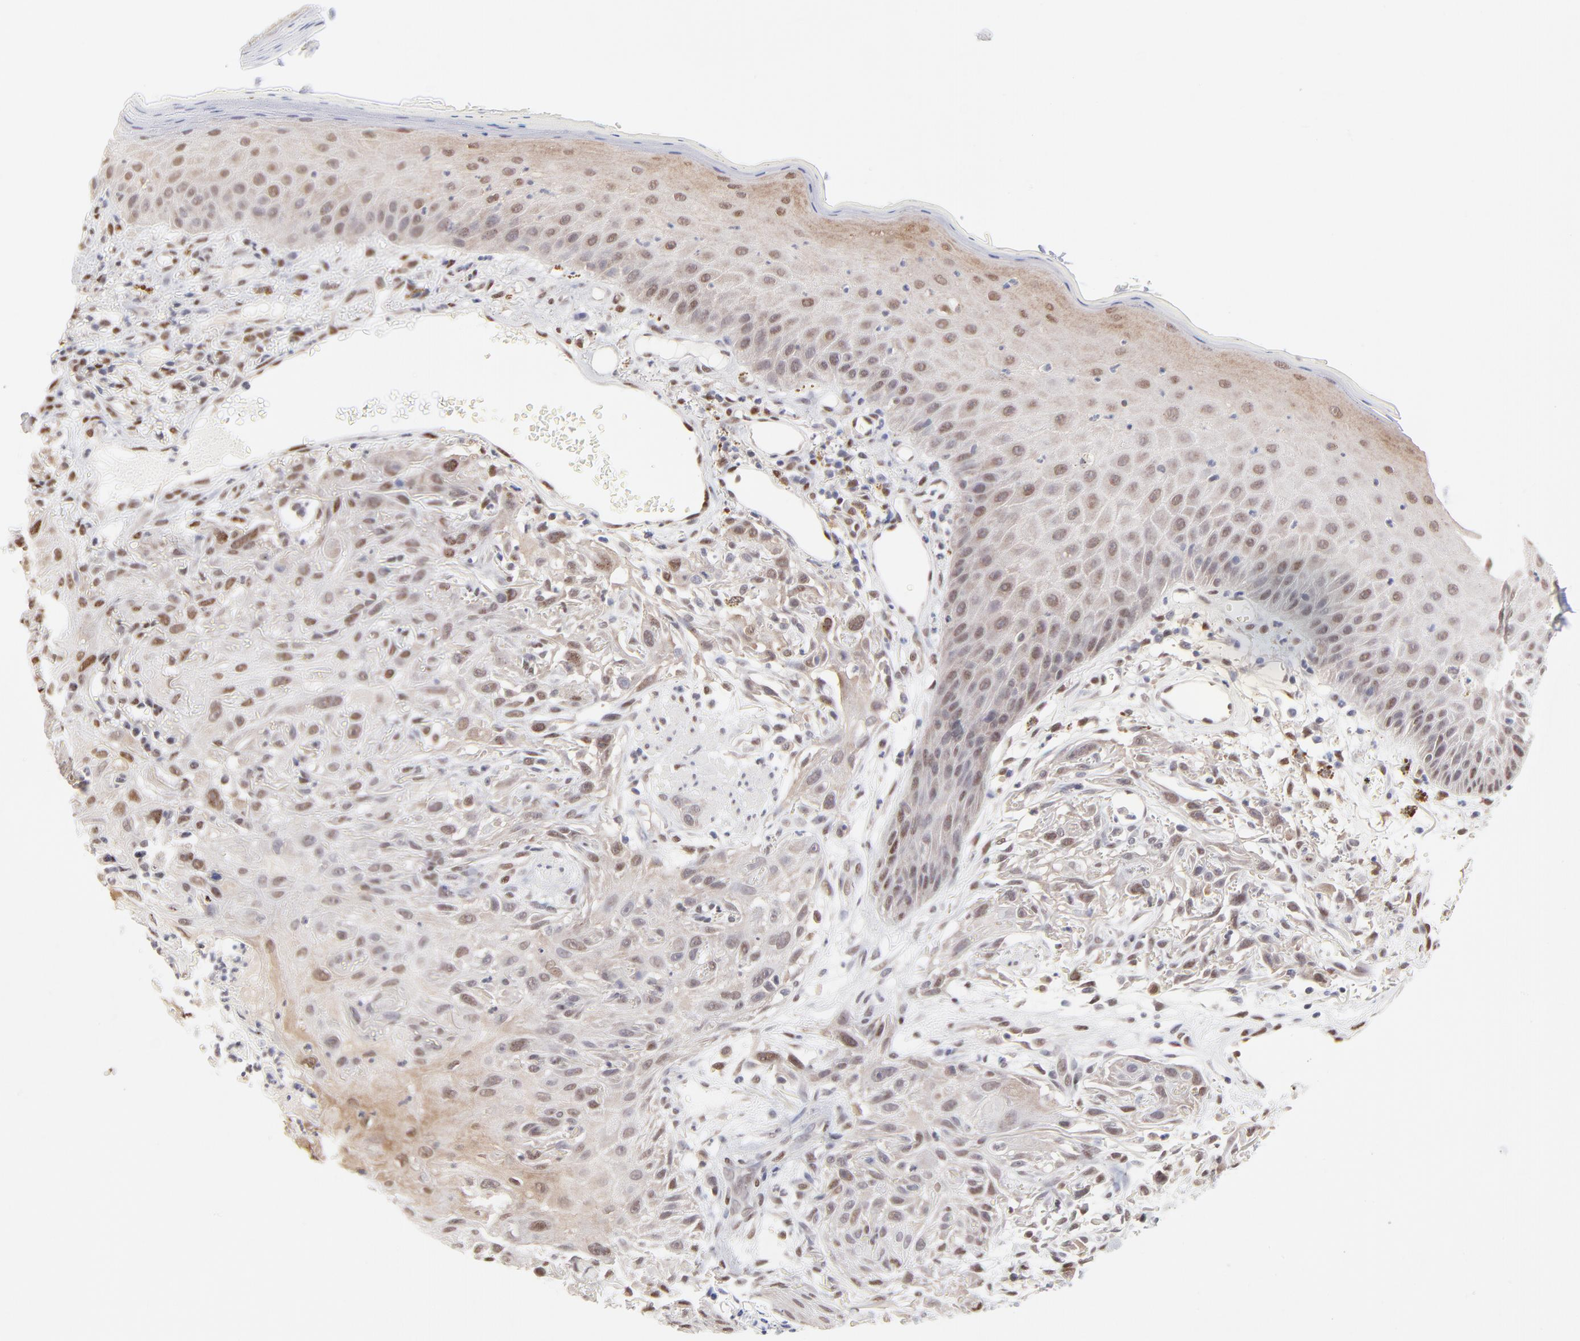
{"staining": {"intensity": "moderate", "quantity": "25%-75%", "location": "nuclear"}, "tissue": "skin cancer", "cell_type": "Tumor cells", "image_type": "cancer", "snomed": [{"axis": "morphology", "description": "Squamous cell carcinoma, NOS"}, {"axis": "topography", "description": "Skin"}], "caption": "IHC of human skin cancer shows medium levels of moderate nuclear positivity in approximately 25%-75% of tumor cells. Immunohistochemistry stains the protein in brown and the nuclei are stained blue.", "gene": "STAT3", "patient": {"sex": "female", "age": 59}}